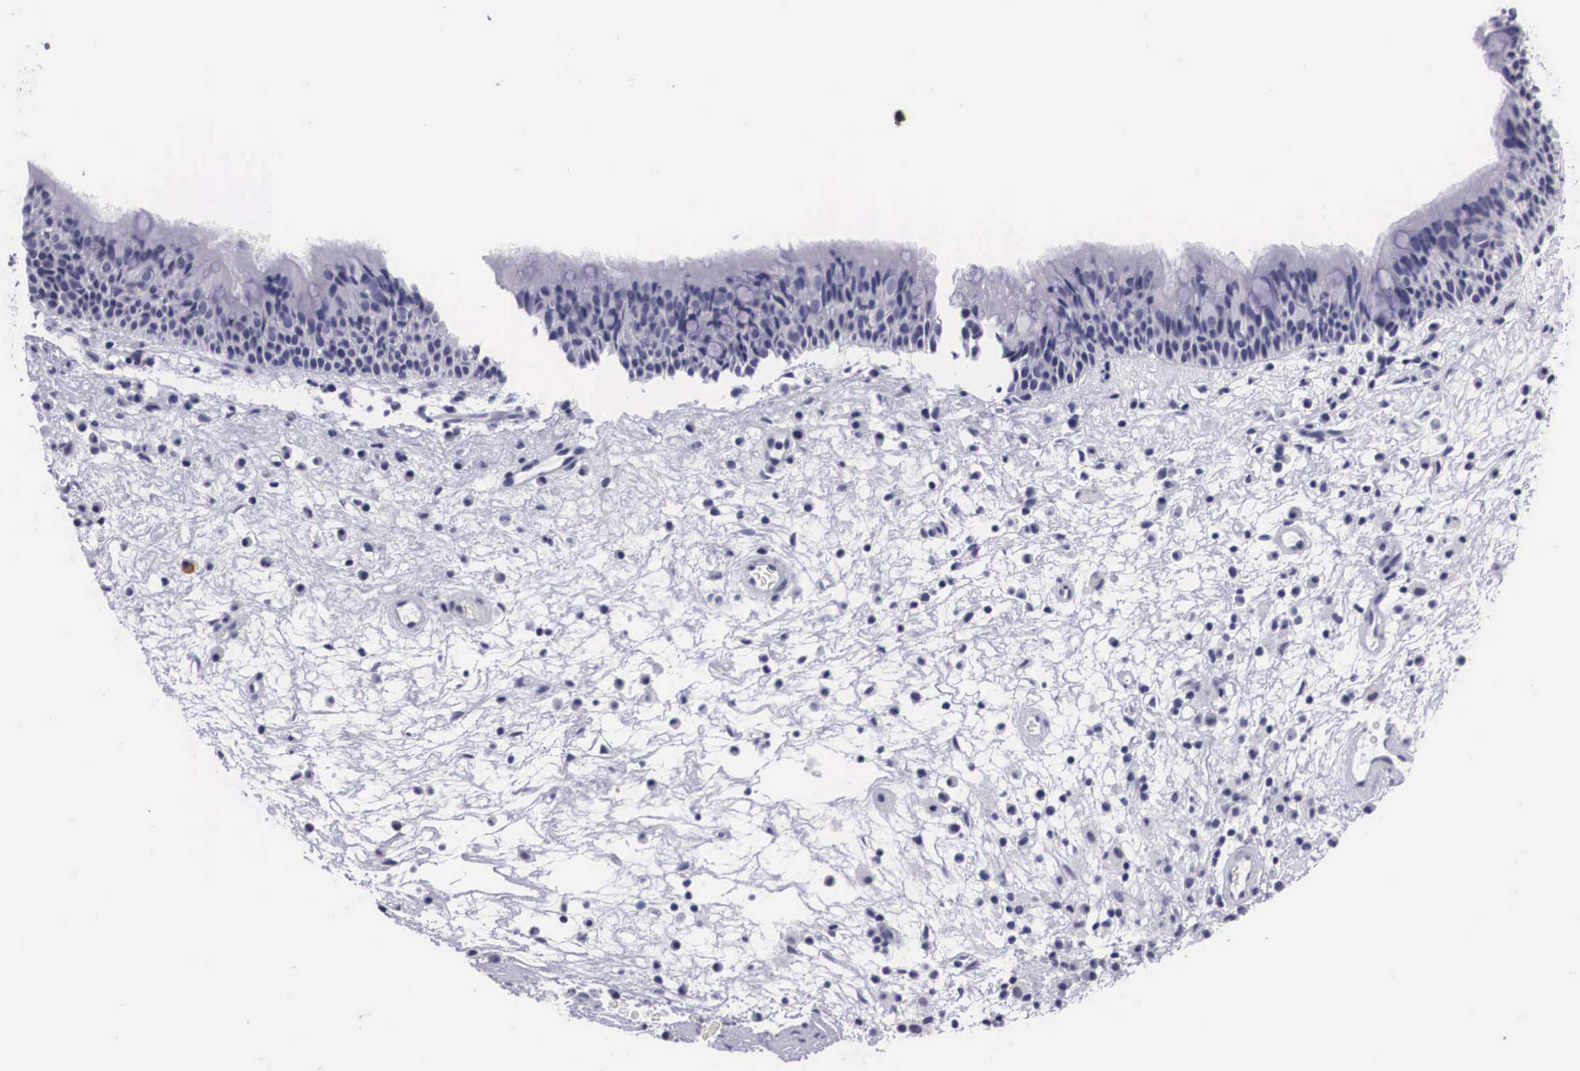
{"staining": {"intensity": "negative", "quantity": "none", "location": "none"}, "tissue": "nasopharynx", "cell_type": "Respiratory epithelial cells", "image_type": "normal", "snomed": [{"axis": "morphology", "description": "Normal tissue, NOS"}, {"axis": "topography", "description": "Nasopharynx"}], "caption": "An immunohistochemistry (IHC) image of unremarkable nasopharynx is shown. There is no staining in respiratory epithelial cells of nasopharynx.", "gene": "C22orf31", "patient": {"sex": "male", "age": 63}}